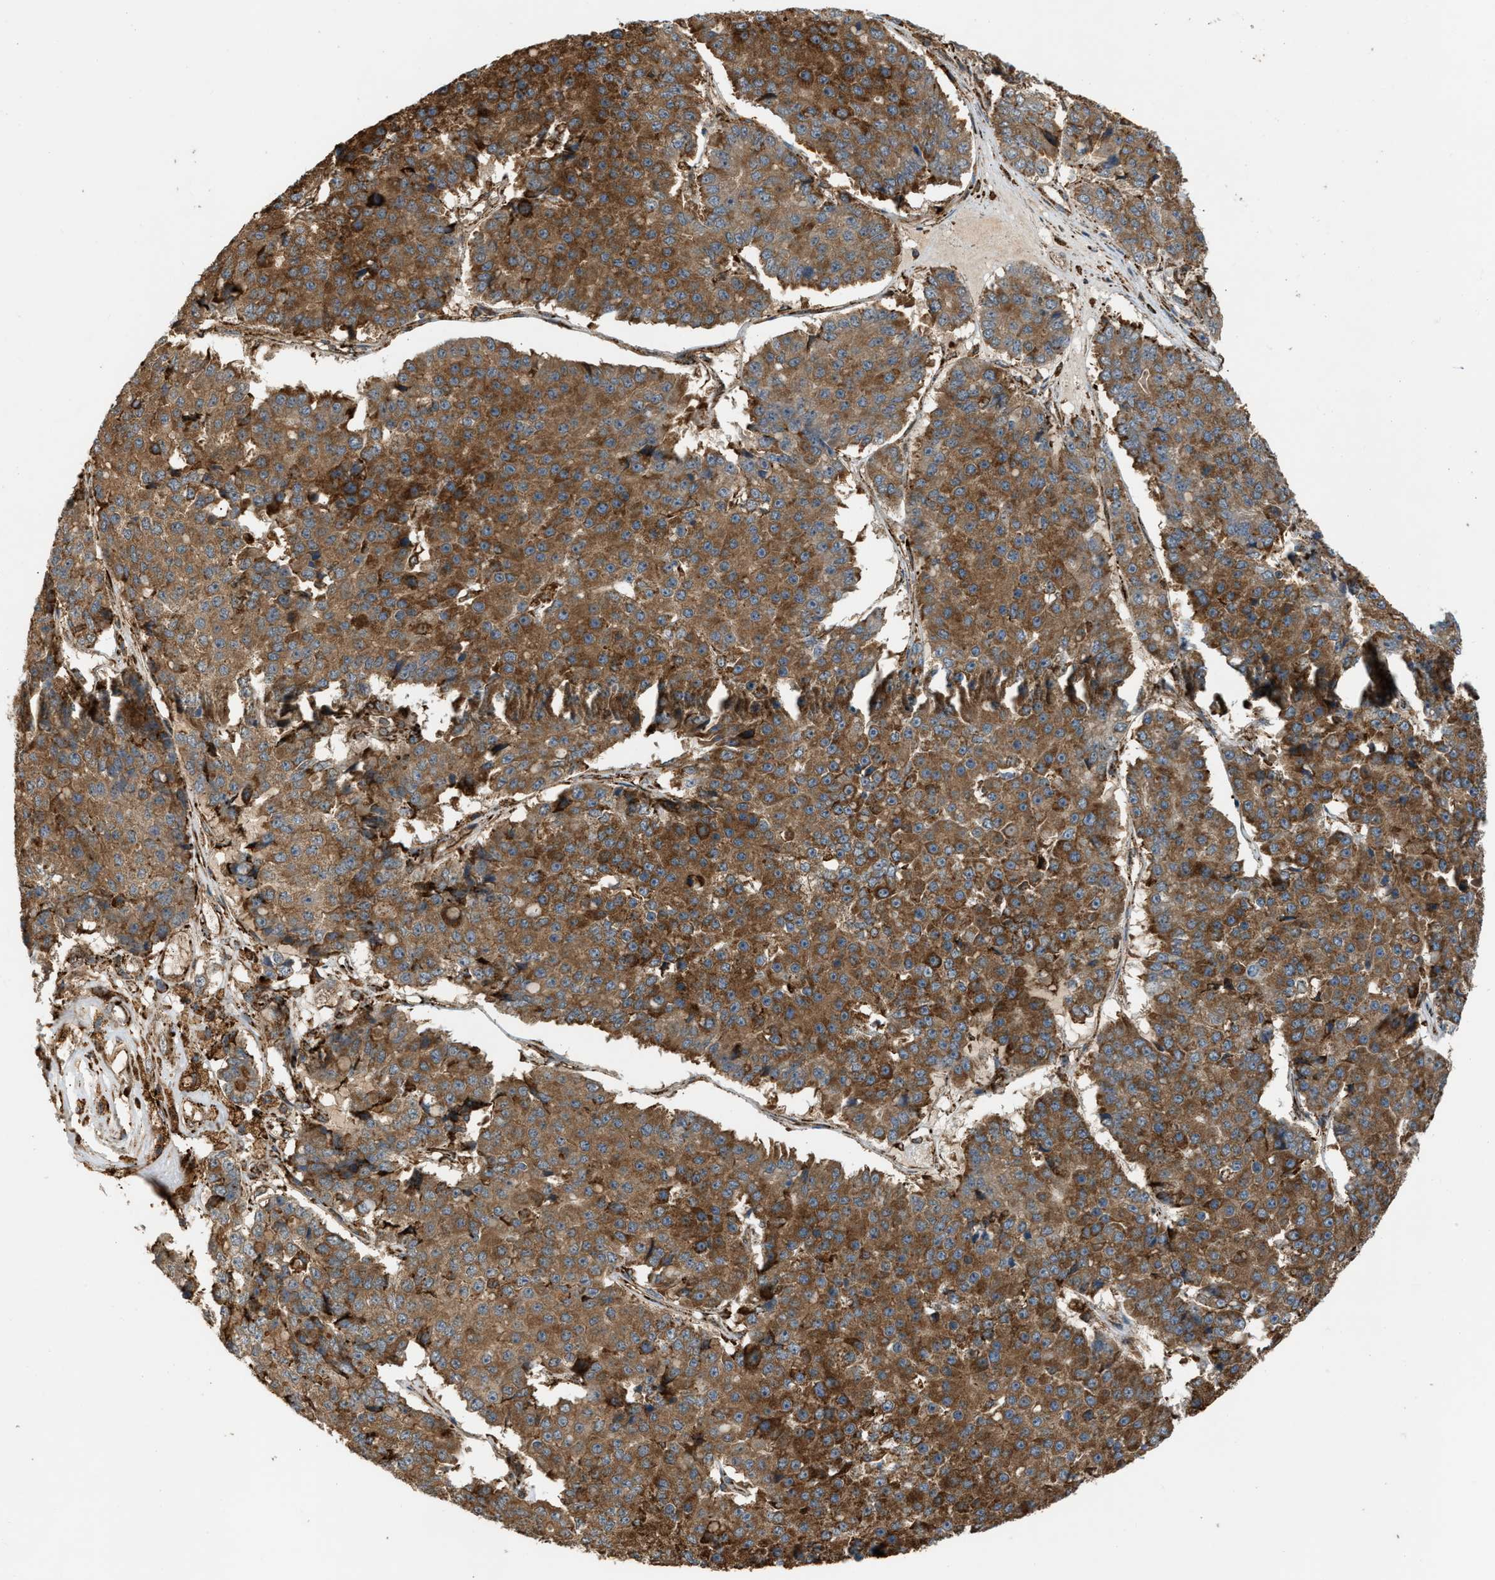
{"staining": {"intensity": "moderate", "quantity": ">75%", "location": "cytoplasmic/membranous"}, "tissue": "pancreatic cancer", "cell_type": "Tumor cells", "image_type": "cancer", "snomed": [{"axis": "morphology", "description": "Adenocarcinoma, NOS"}, {"axis": "topography", "description": "Pancreas"}], "caption": "DAB (3,3'-diaminobenzidine) immunohistochemical staining of adenocarcinoma (pancreatic) displays moderate cytoplasmic/membranous protein positivity in approximately >75% of tumor cells. The staining is performed using DAB brown chromogen to label protein expression. The nuclei are counter-stained blue using hematoxylin.", "gene": "BAIAP2L1", "patient": {"sex": "male", "age": 50}}